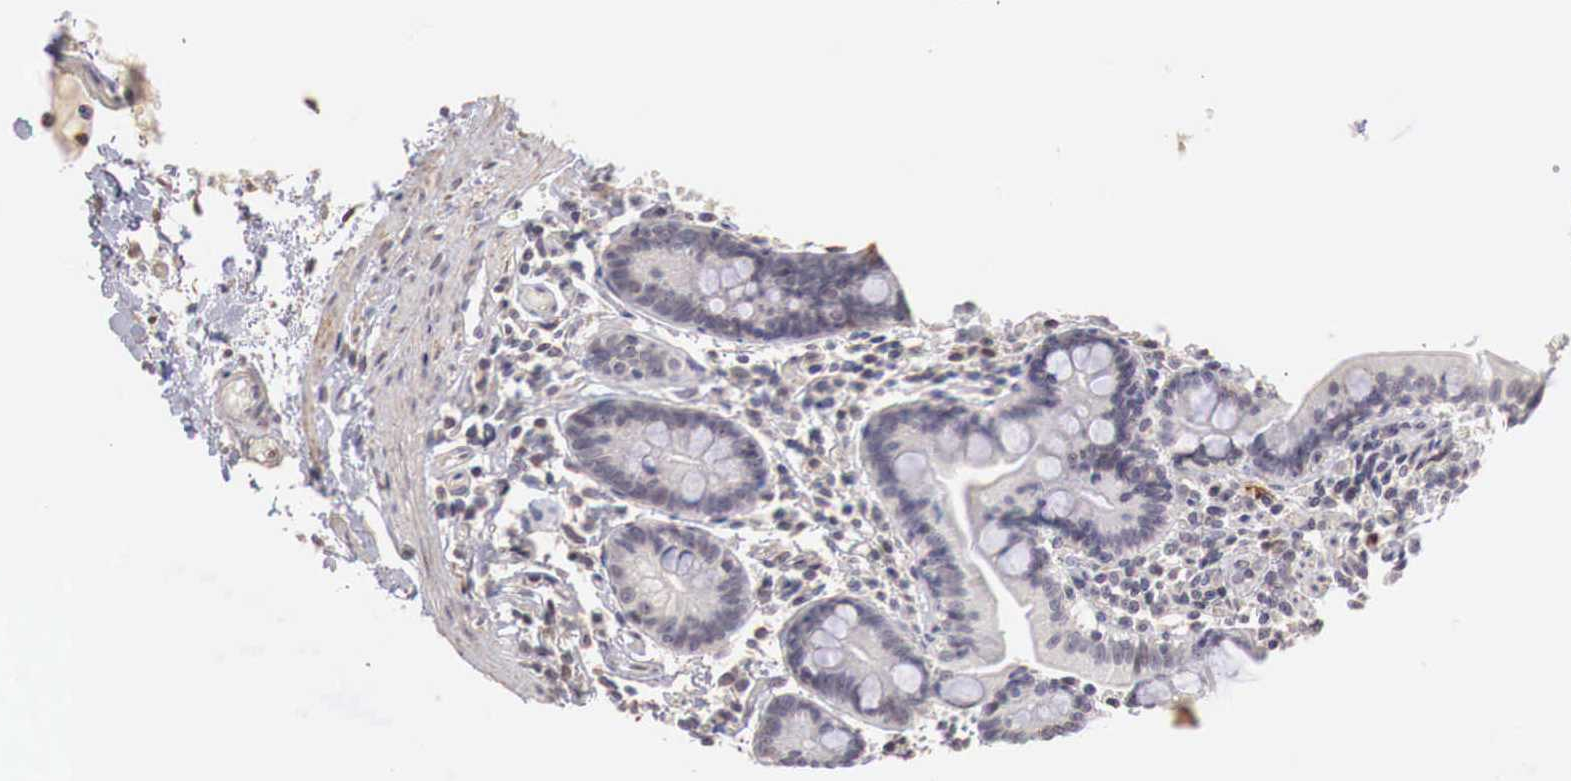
{"staining": {"intensity": "negative", "quantity": "none", "location": "none"}, "tissue": "small intestine", "cell_type": "Glandular cells", "image_type": "normal", "snomed": [{"axis": "morphology", "description": "Normal tissue, NOS"}, {"axis": "topography", "description": "Small intestine"}], "caption": "There is no significant positivity in glandular cells of small intestine. (IHC, brightfield microscopy, high magnification).", "gene": "TBC1D9", "patient": {"sex": "female", "age": 69}}